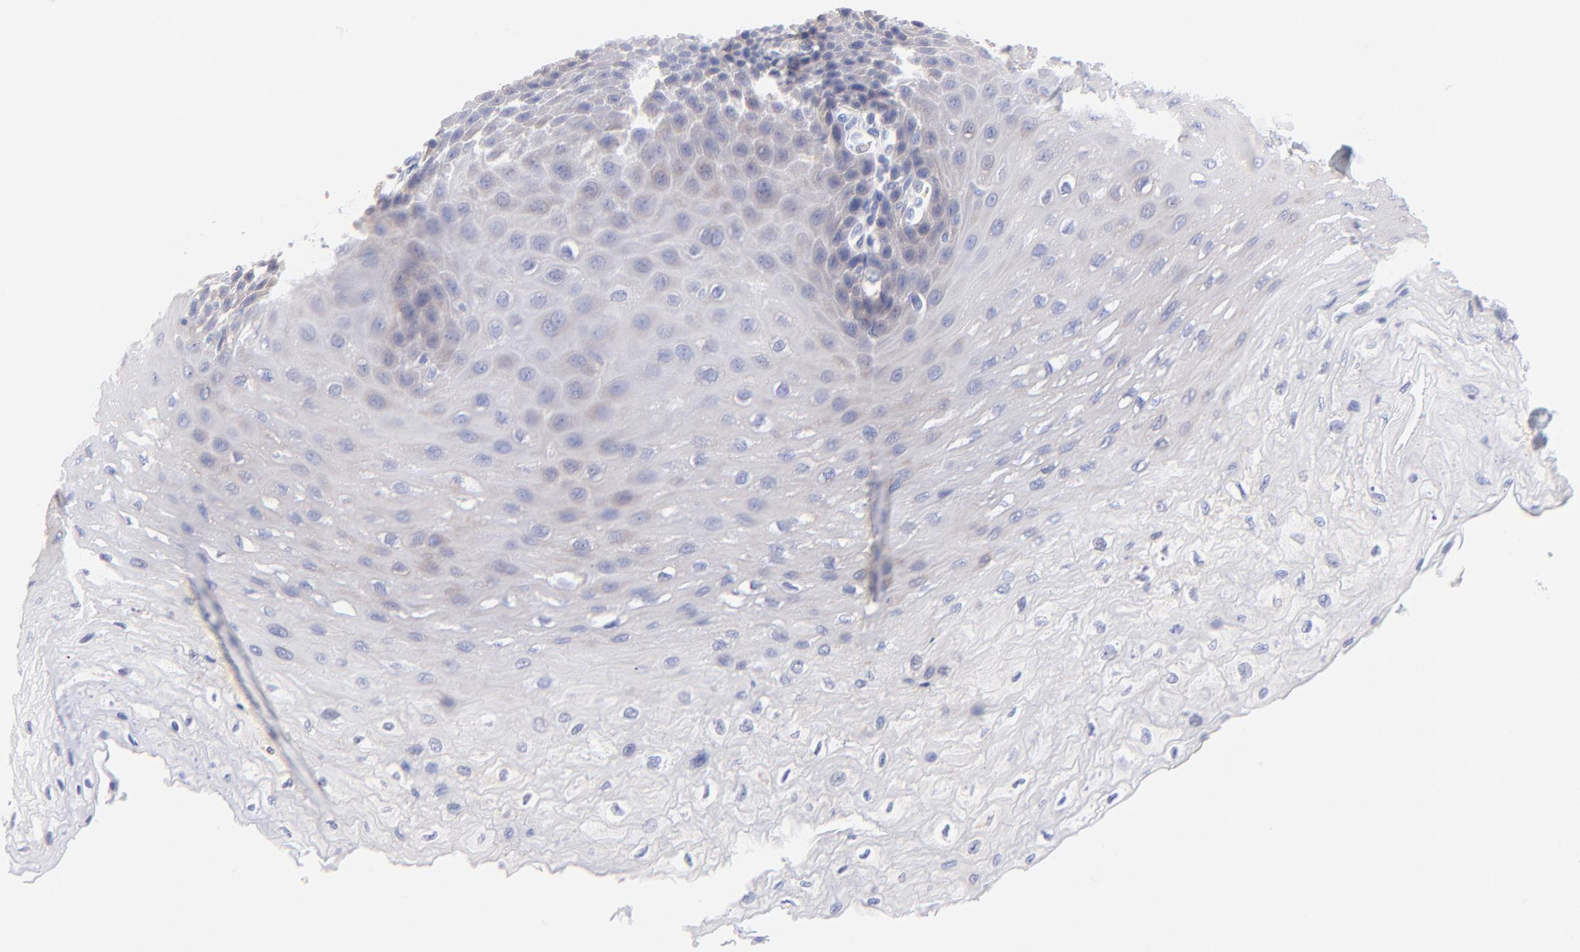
{"staining": {"intensity": "negative", "quantity": "none", "location": "none"}, "tissue": "esophagus", "cell_type": "Squamous epithelial cells", "image_type": "normal", "snomed": [{"axis": "morphology", "description": "Normal tissue, NOS"}, {"axis": "topography", "description": "Esophagus"}], "caption": "IHC image of benign human esophagus stained for a protein (brown), which exhibits no positivity in squamous epithelial cells.", "gene": "EBP", "patient": {"sex": "female", "age": 72}}